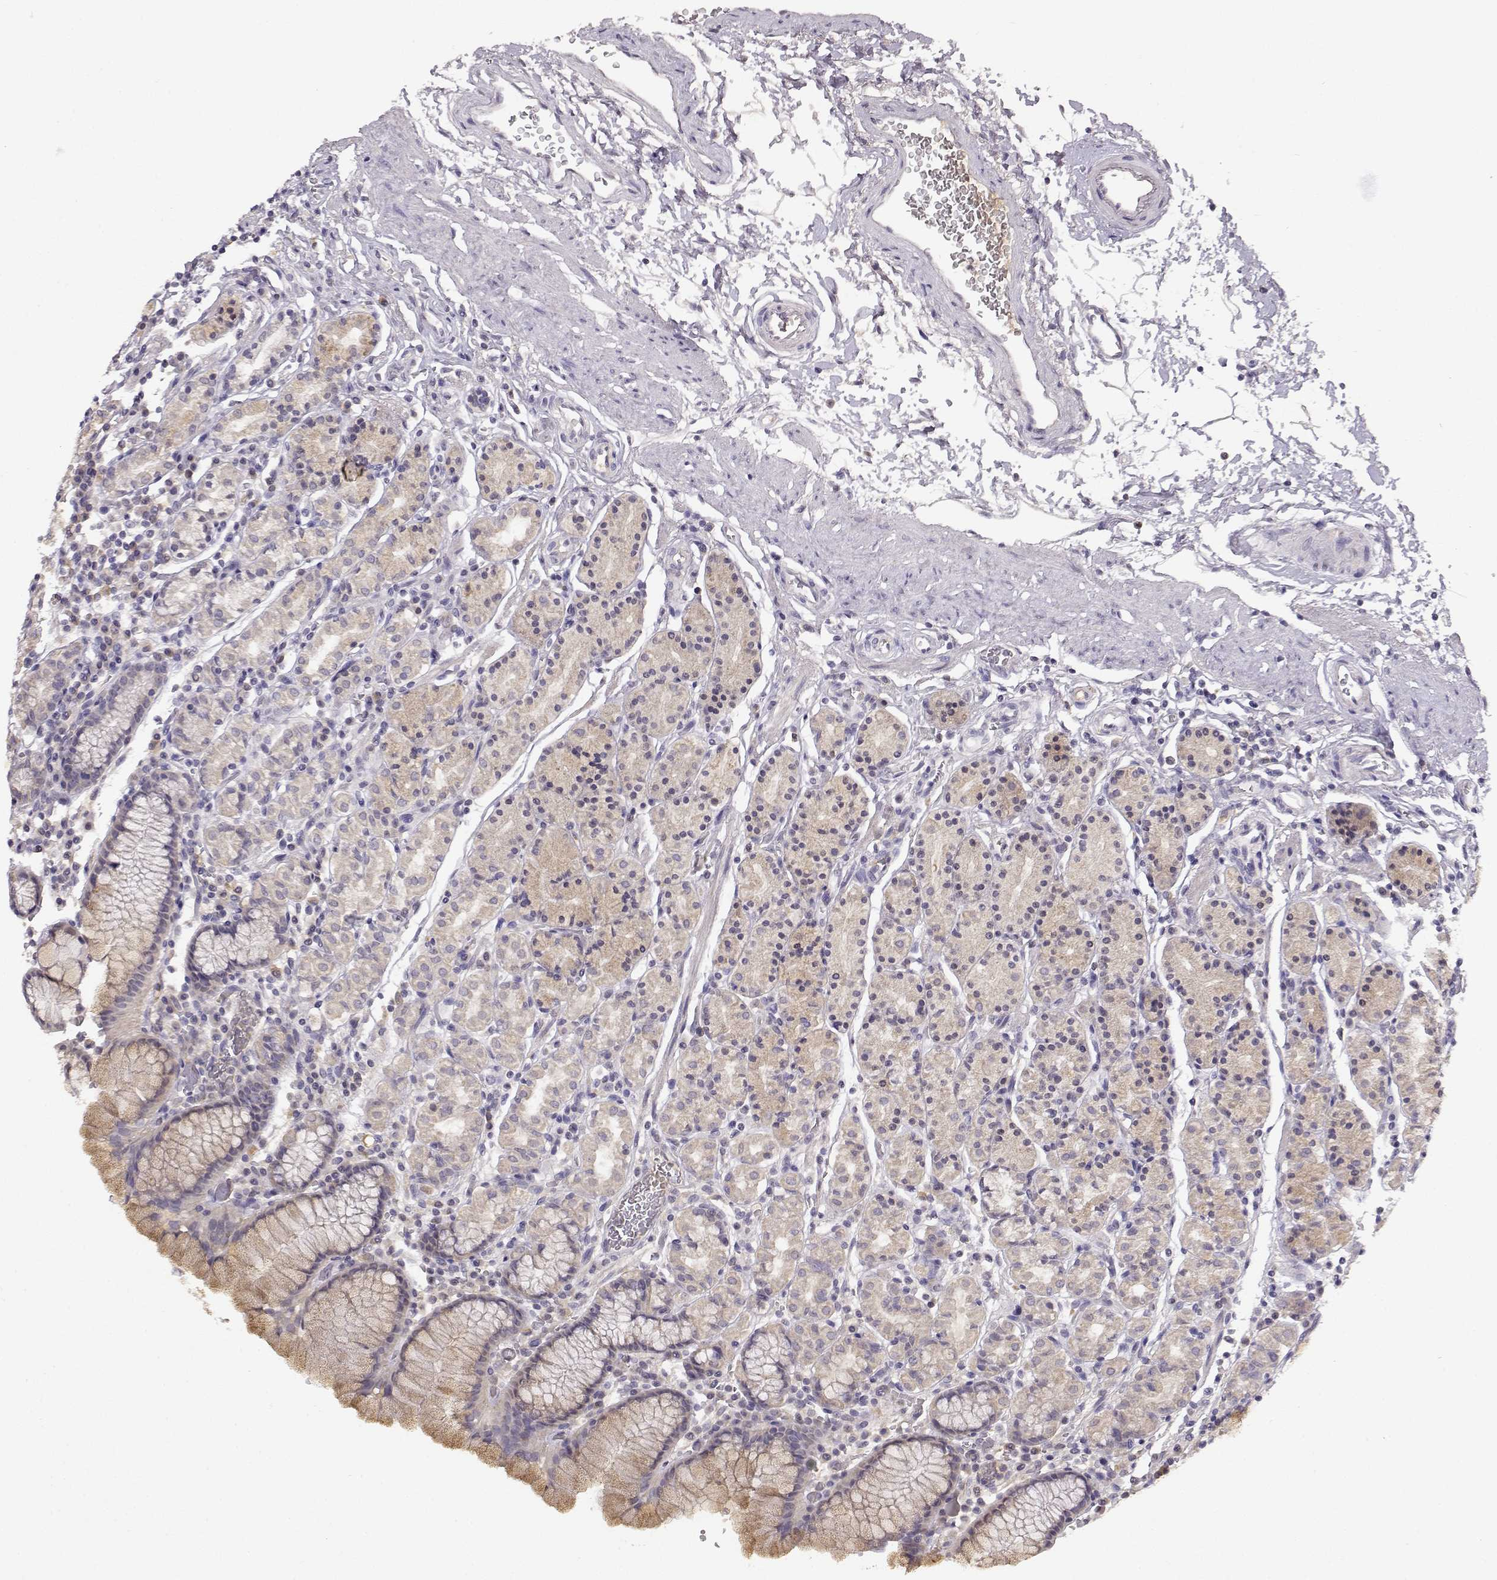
{"staining": {"intensity": "weak", "quantity": "<25%", "location": "cytoplasmic/membranous"}, "tissue": "stomach", "cell_type": "Glandular cells", "image_type": "normal", "snomed": [{"axis": "morphology", "description": "Normal tissue, NOS"}, {"axis": "topography", "description": "Stomach, upper"}, {"axis": "topography", "description": "Stomach"}], "caption": "Immunohistochemical staining of benign human stomach displays no significant expression in glandular cells. Brightfield microscopy of IHC stained with DAB (3,3'-diaminobenzidine) (brown) and hematoxylin (blue), captured at high magnification.", "gene": "TACR1", "patient": {"sex": "male", "age": 62}}